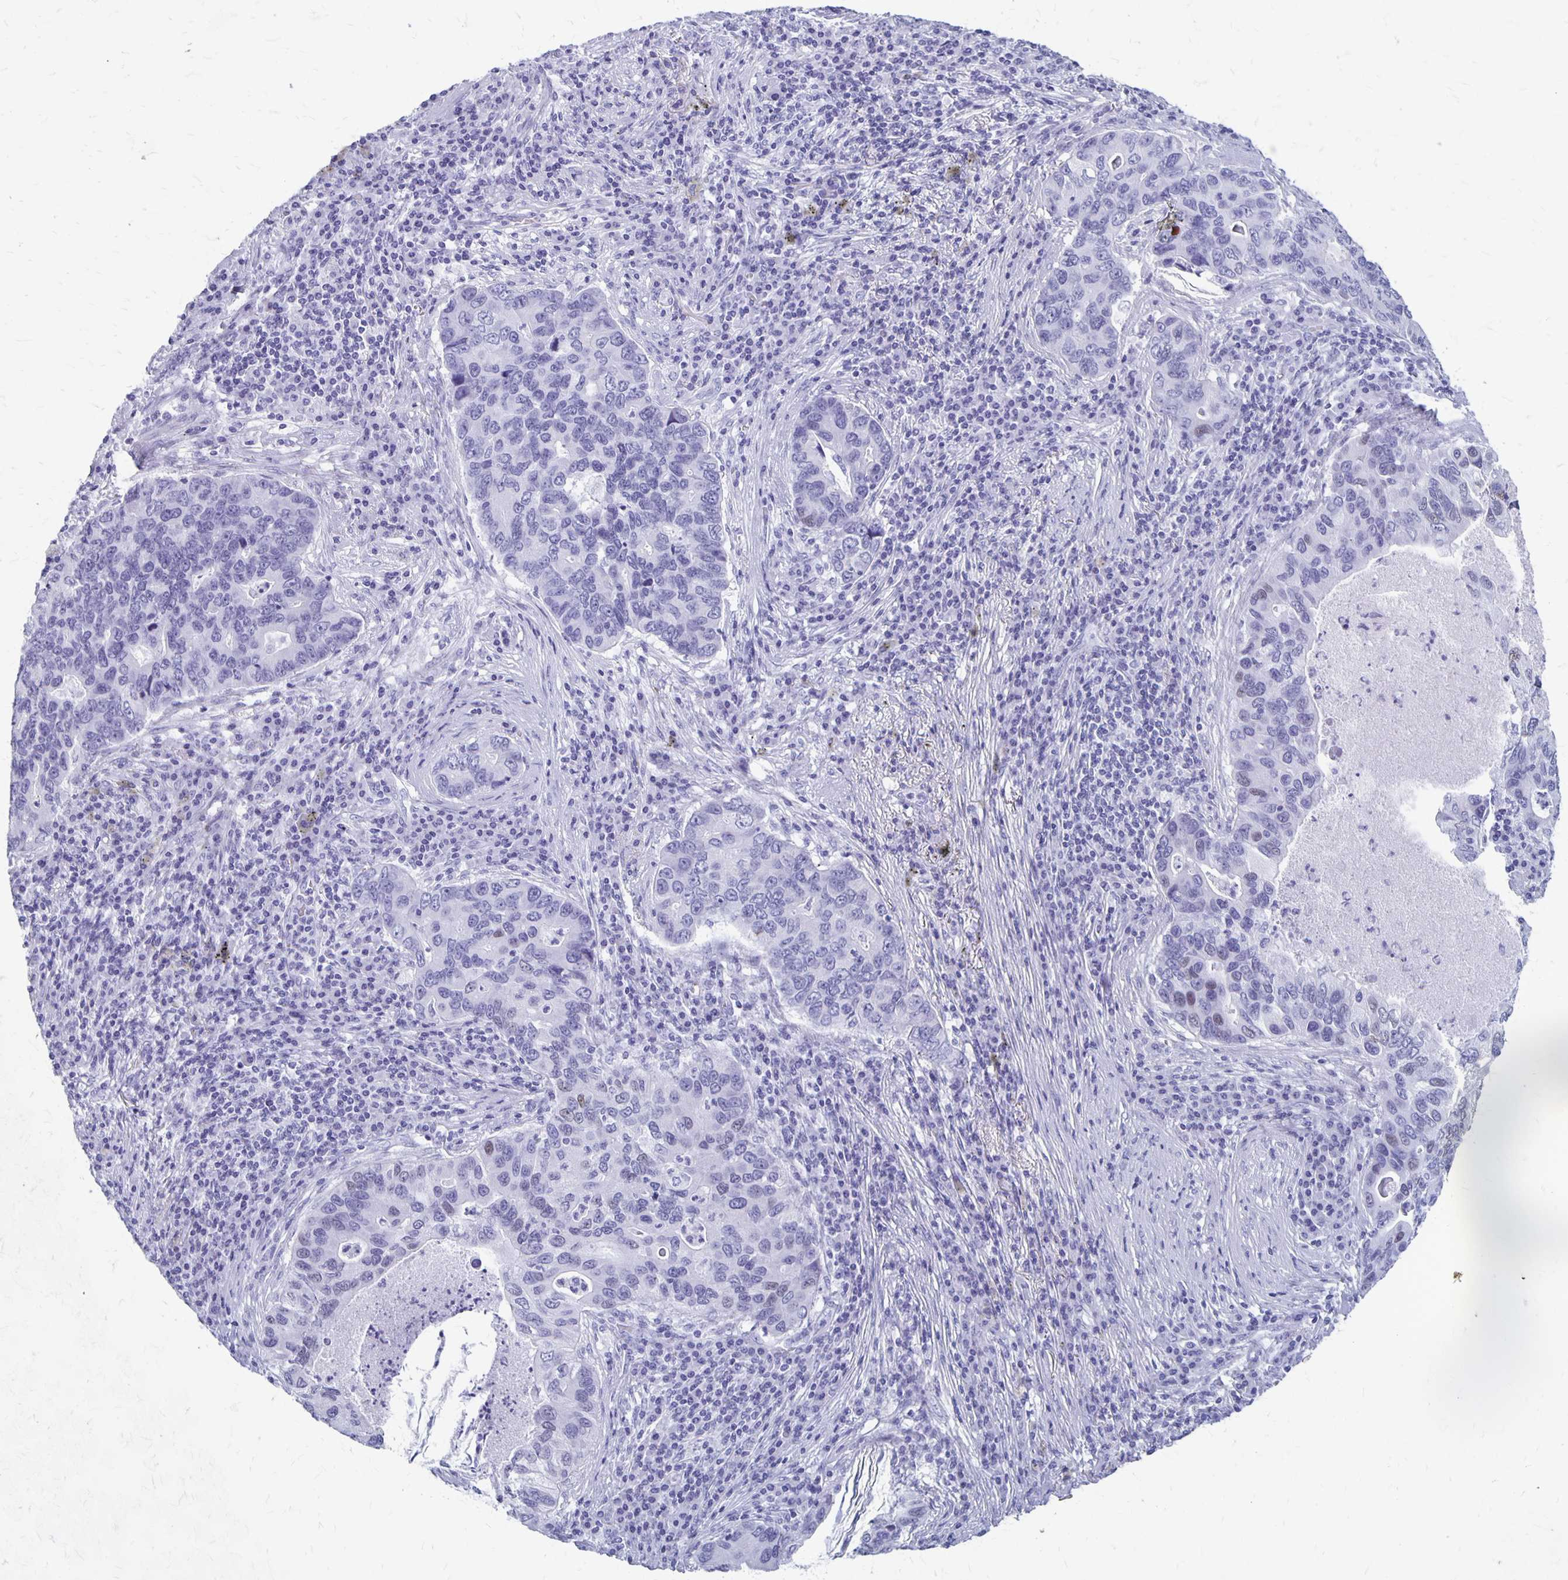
{"staining": {"intensity": "negative", "quantity": "none", "location": "none"}, "tissue": "lung cancer", "cell_type": "Tumor cells", "image_type": "cancer", "snomed": [{"axis": "morphology", "description": "Adenocarcinoma, NOS"}, {"axis": "morphology", "description": "Adenocarcinoma, metastatic, NOS"}, {"axis": "topography", "description": "Lymph node"}, {"axis": "topography", "description": "Lung"}], "caption": "Lung cancer was stained to show a protein in brown. There is no significant staining in tumor cells. (Brightfield microscopy of DAB immunohistochemistry at high magnification).", "gene": "MAGEC2", "patient": {"sex": "female", "age": 54}}